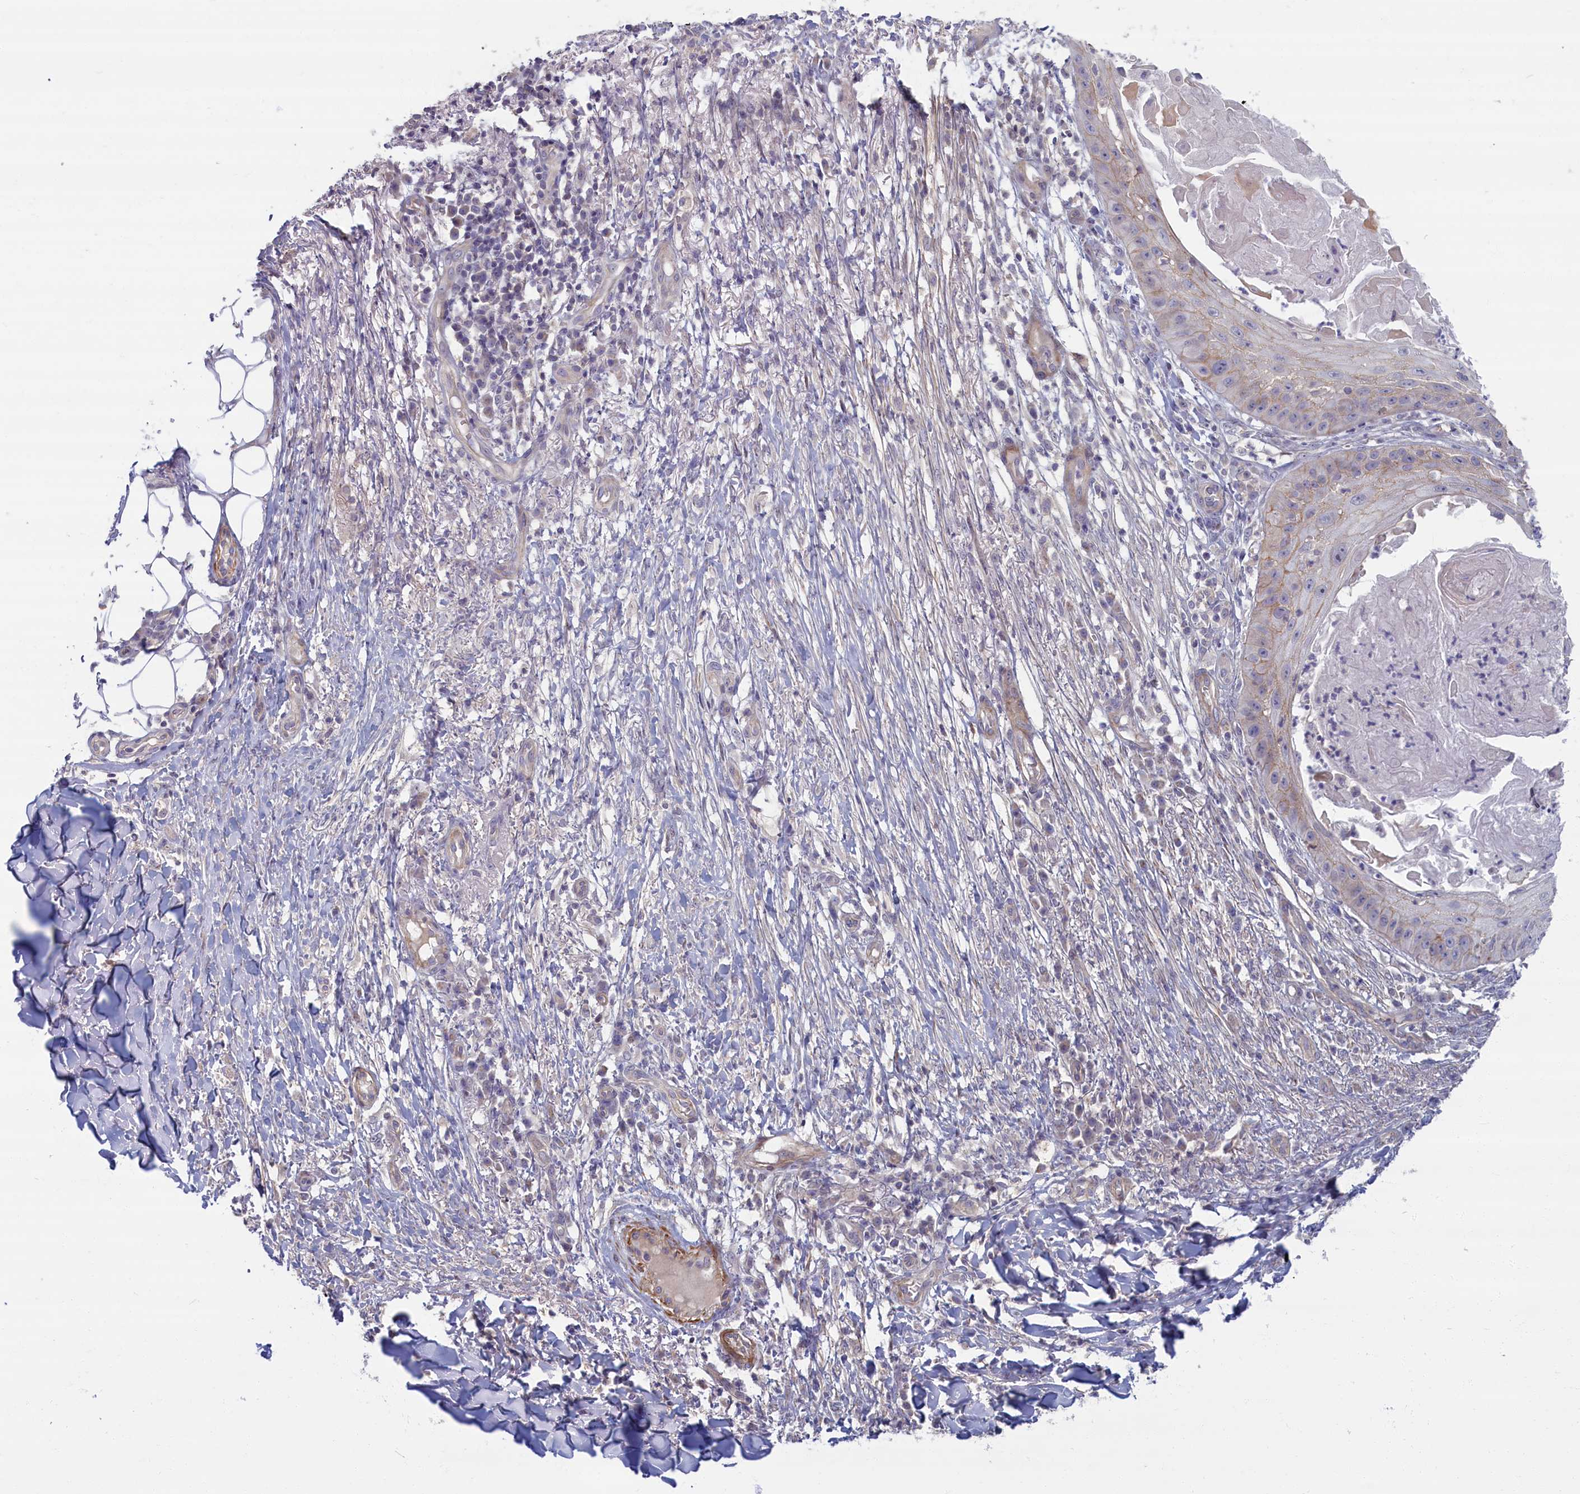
{"staining": {"intensity": "weak", "quantity": "<25%", "location": "cytoplasmic/membranous"}, "tissue": "skin cancer", "cell_type": "Tumor cells", "image_type": "cancer", "snomed": [{"axis": "morphology", "description": "Squamous cell carcinoma, NOS"}, {"axis": "topography", "description": "Skin"}], "caption": "Squamous cell carcinoma (skin) was stained to show a protein in brown. There is no significant staining in tumor cells. (DAB (3,3'-diaminobenzidine) immunohistochemistry, high magnification).", "gene": "TRPM4", "patient": {"sex": "male", "age": 70}}